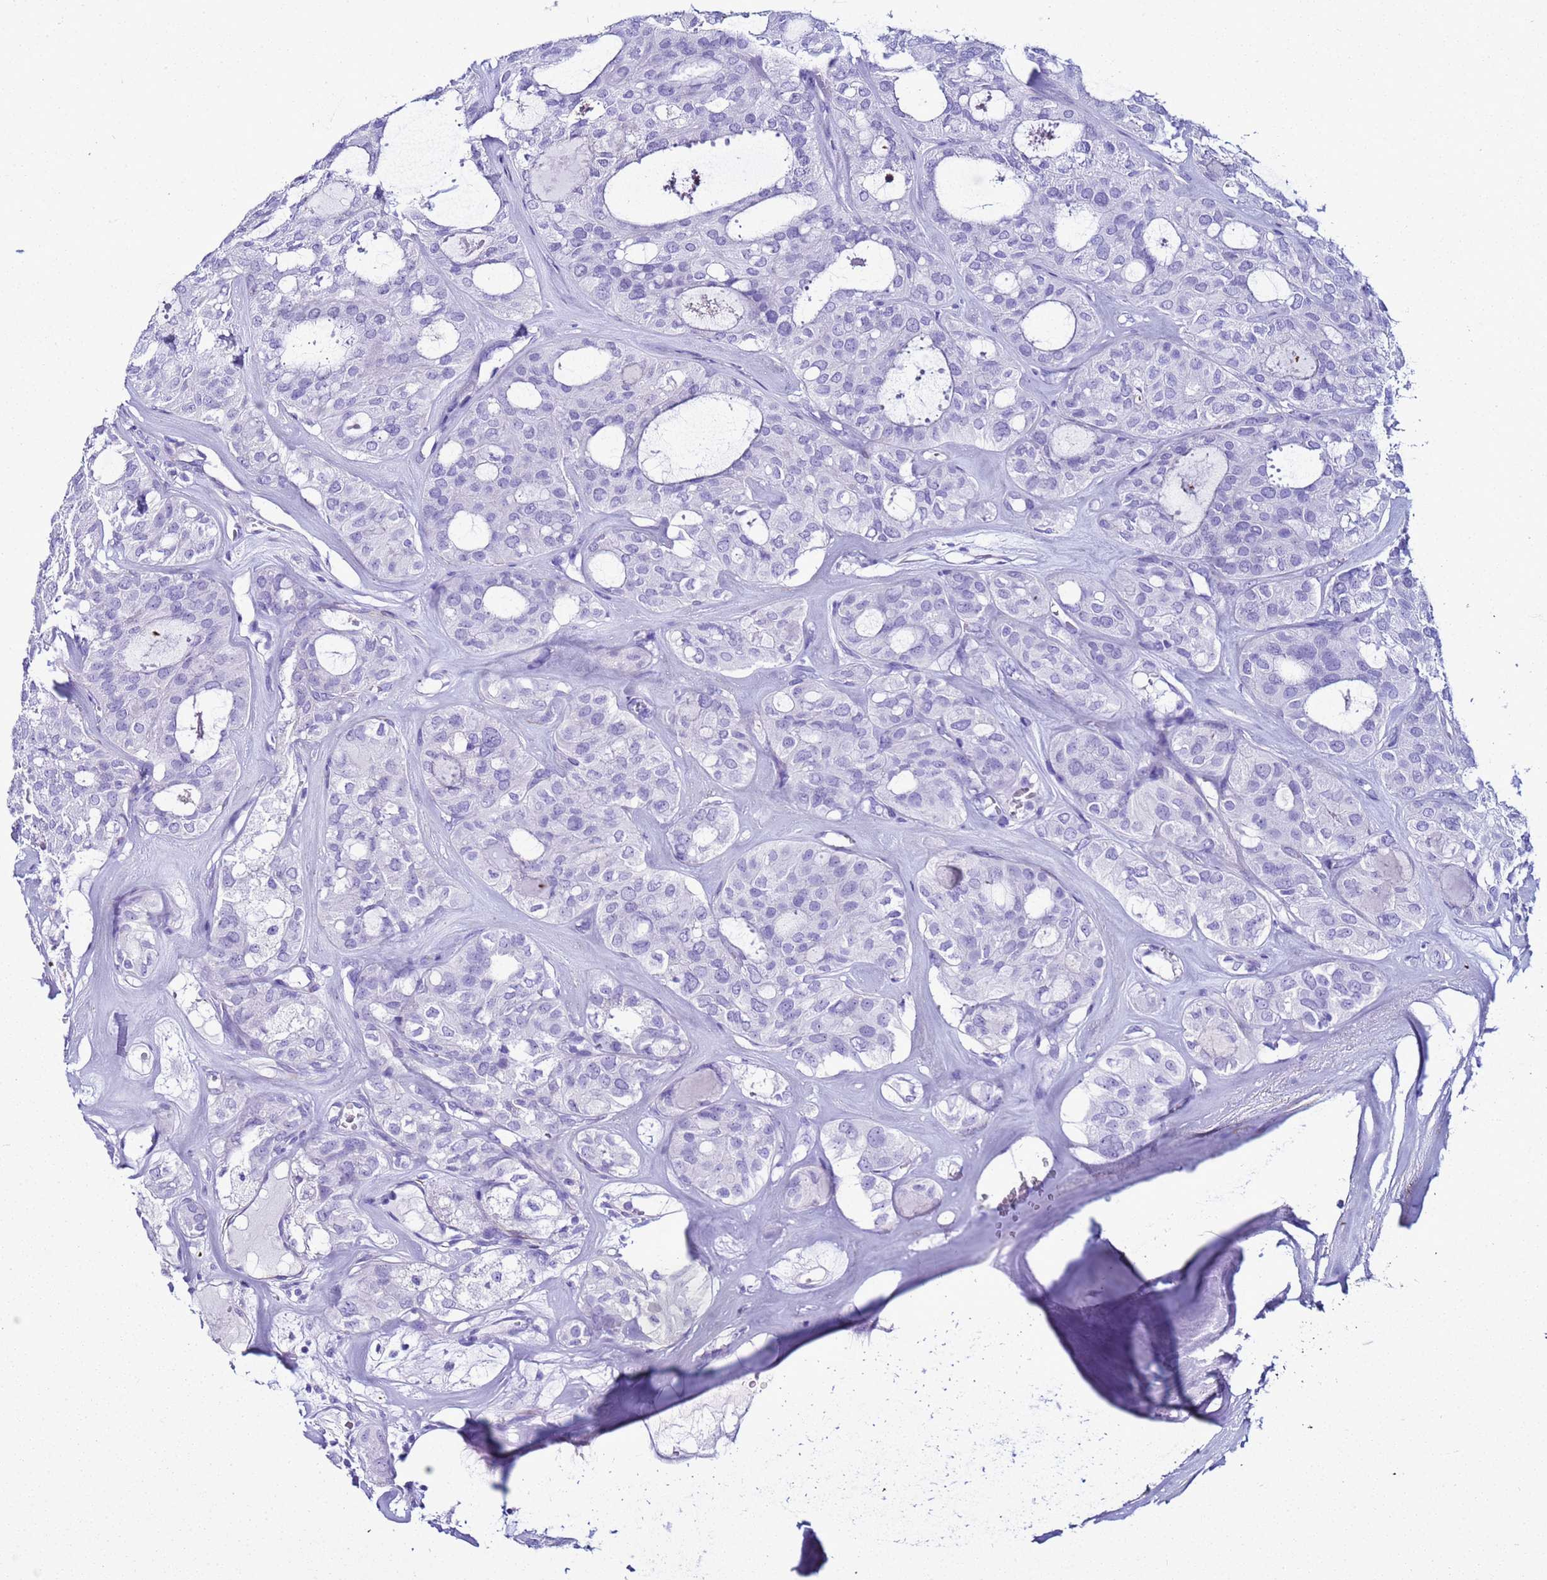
{"staining": {"intensity": "negative", "quantity": "none", "location": "none"}, "tissue": "thyroid cancer", "cell_type": "Tumor cells", "image_type": "cancer", "snomed": [{"axis": "morphology", "description": "Follicular adenoma carcinoma, NOS"}, {"axis": "topography", "description": "Thyroid gland"}], "caption": "This micrograph is of thyroid follicular adenoma carcinoma stained with immunohistochemistry (IHC) to label a protein in brown with the nuclei are counter-stained blue. There is no positivity in tumor cells.", "gene": "LCMT1", "patient": {"sex": "male", "age": 75}}